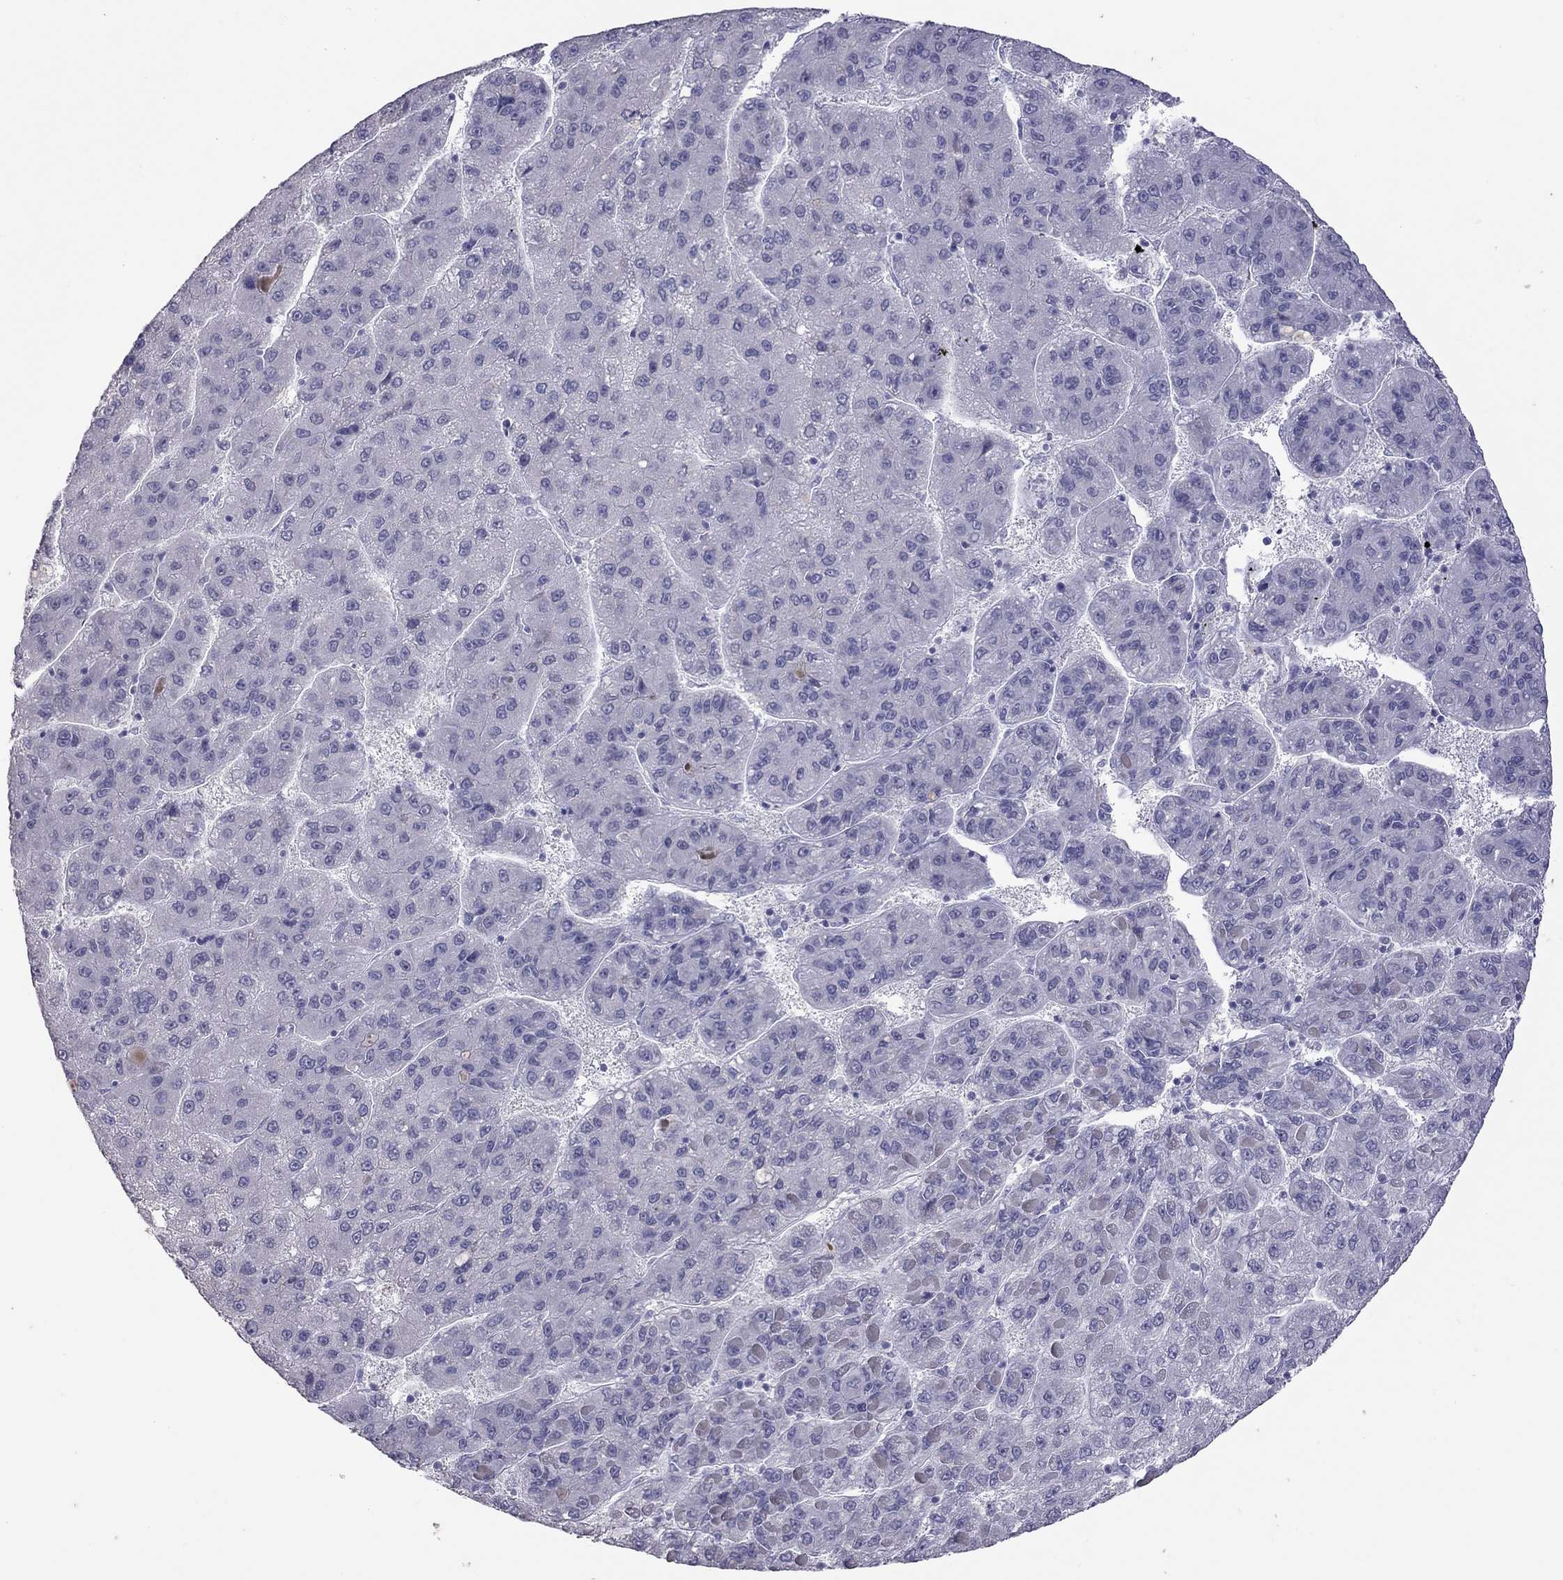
{"staining": {"intensity": "negative", "quantity": "none", "location": "none"}, "tissue": "liver cancer", "cell_type": "Tumor cells", "image_type": "cancer", "snomed": [{"axis": "morphology", "description": "Carcinoma, Hepatocellular, NOS"}, {"axis": "topography", "description": "Liver"}], "caption": "This is an immunohistochemistry micrograph of liver cancer. There is no positivity in tumor cells.", "gene": "MUC16", "patient": {"sex": "female", "age": 82}}